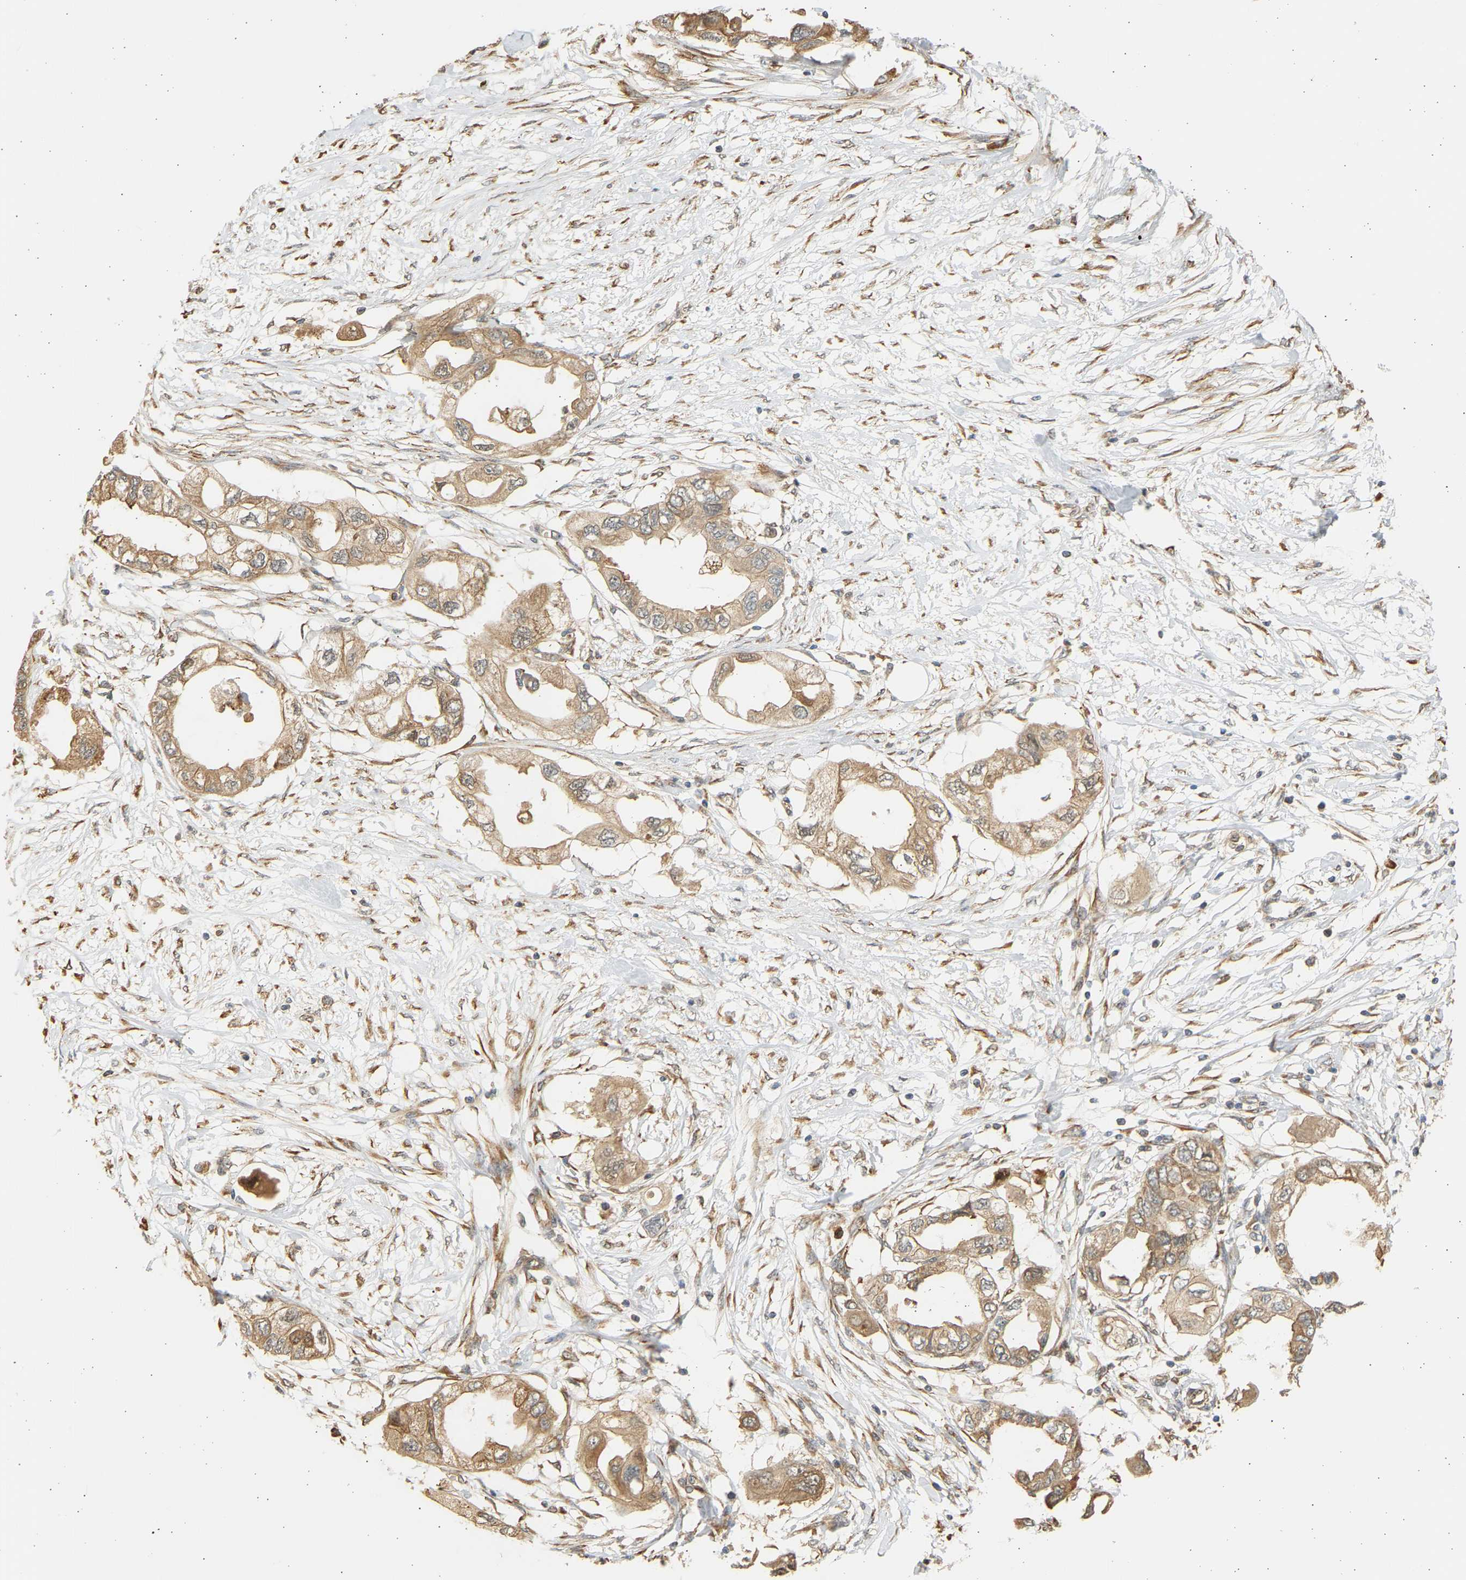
{"staining": {"intensity": "moderate", "quantity": ">75%", "location": "cytoplasmic/membranous"}, "tissue": "endometrial cancer", "cell_type": "Tumor cells", "image_type": "cancer", "snomed": [{"axis": "morphology", "description": "Adenocarcinoma, NOS"}, {"axis": "topography", "description": "Endometrium"}], "caption": "Tumor cells reveal moderate cytoplasmic/membranous positivity in about >75% of cells in endometrial adenocarcinoma.", "gene": "B4GALT6", "patient": {"sex": "female", "age": 67}}